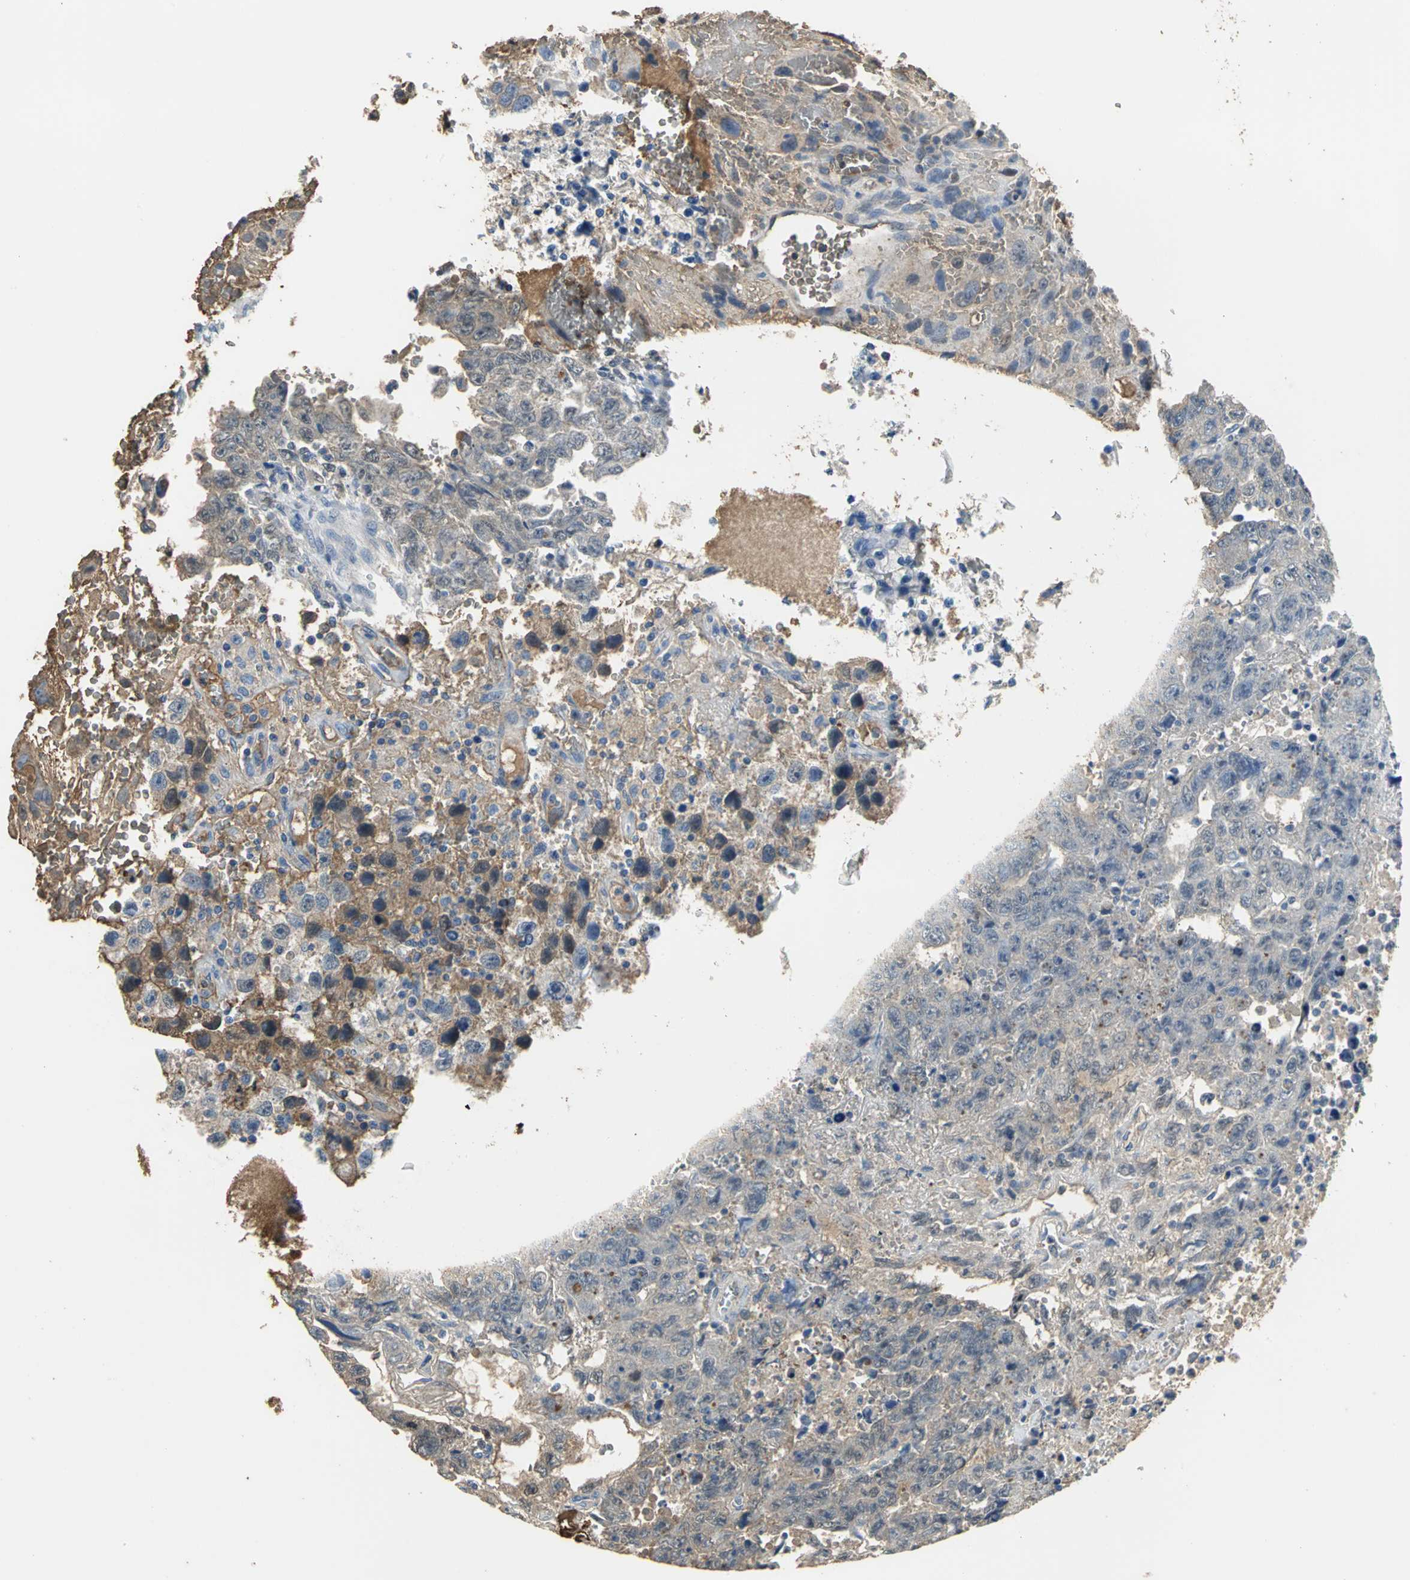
{"staining": {"intensity": "moderate", "quantity": ">75%", "location": "cytoplasmic/membranous"}, "tissue": "testis cancer", "cell_type": "Tumor cells", "image_type": "cancer", "snomed": [{"axis": "morphology", "description": "Carcinoma, Embryonal, NOS"}, {"axis": "topography", "description": "Testis"}], "caption": "This micrograph displays IHC staining of human testis cancer (embryonal carcinoma), with medium moderate cytoplasmic/membranous expression in approximately >75% of tumor cells.", "gene": "GYG2", "patient": {"sex": "male", "age": 28}}